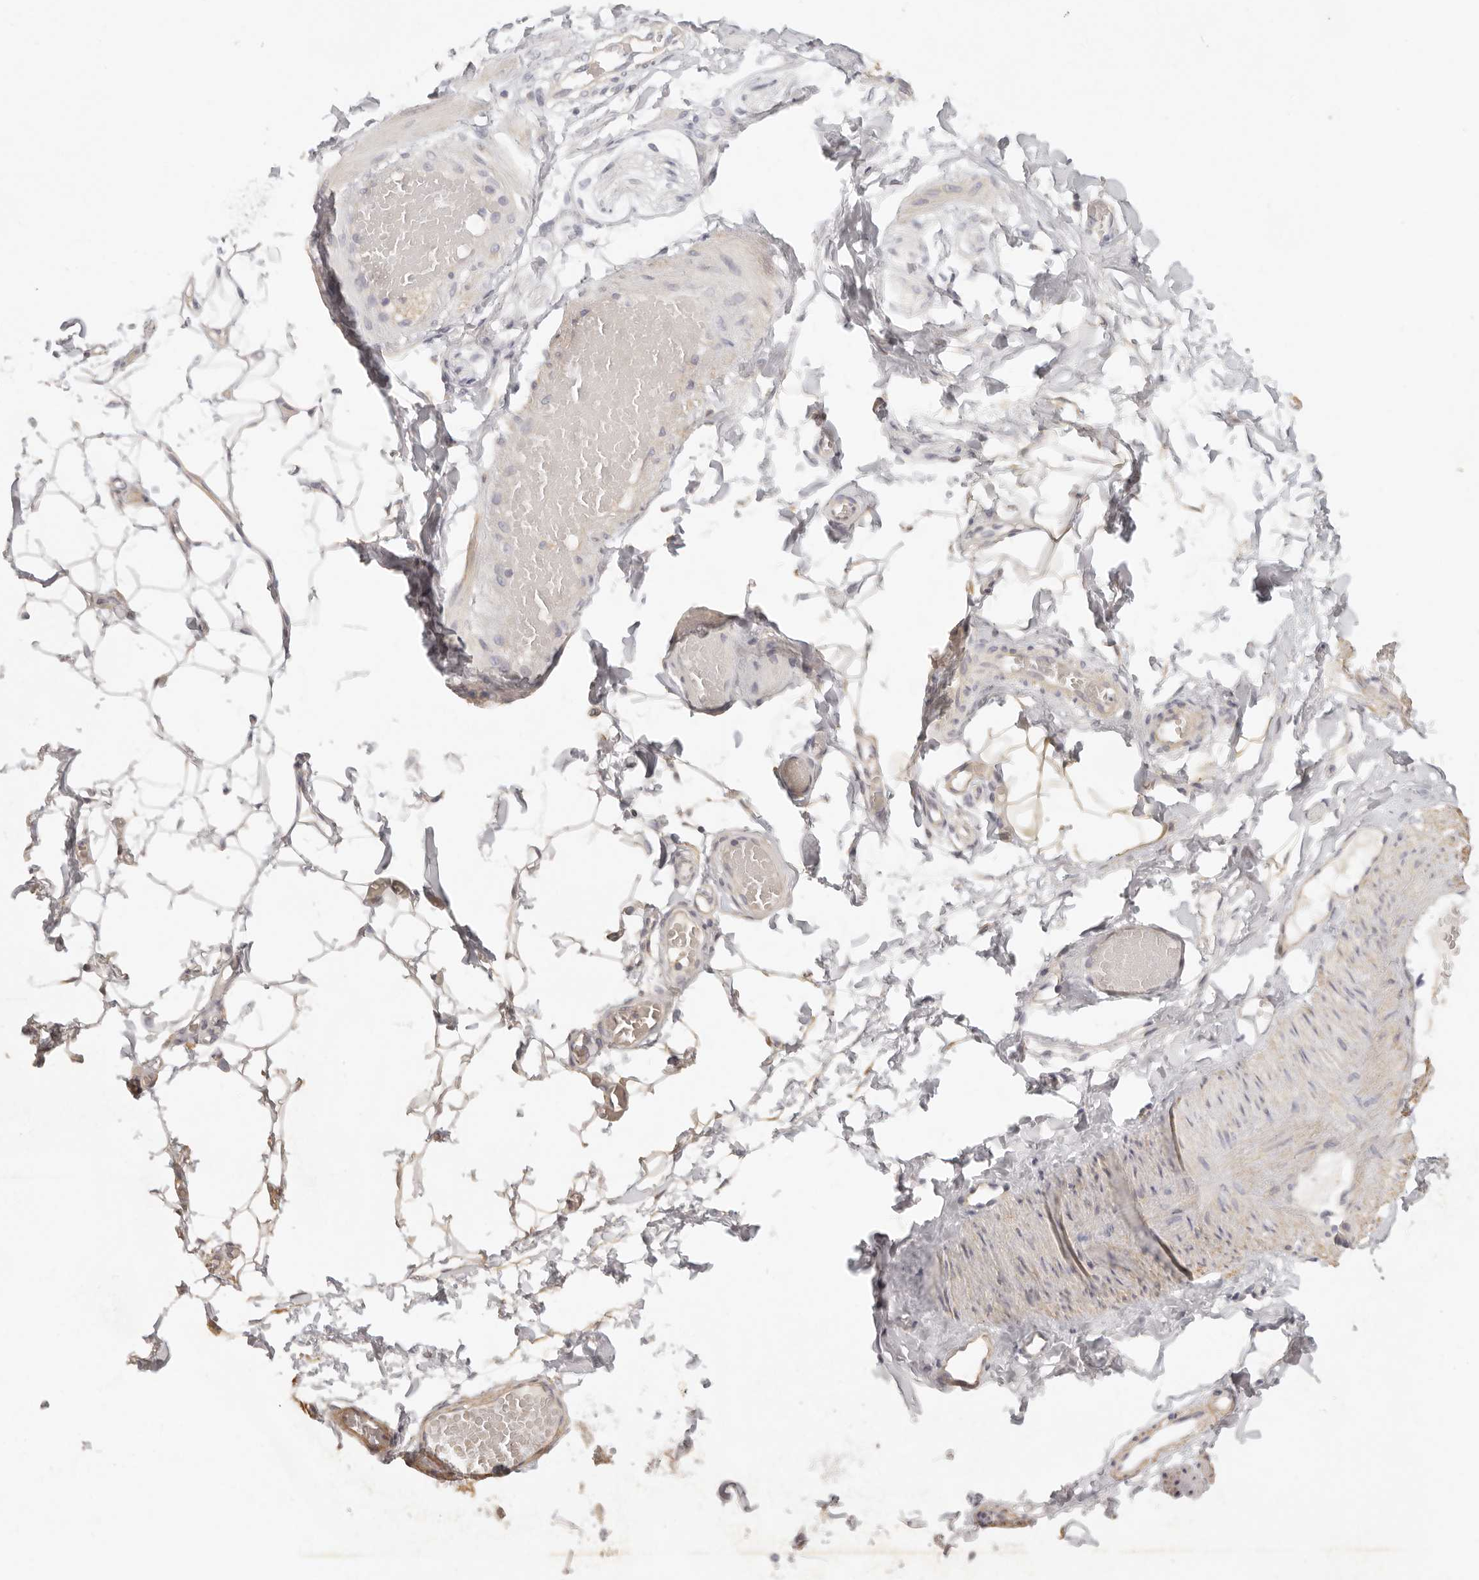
{"staining": {"intensity": "negative", "quantity": "none", "location": "none"}, "tissue": "adipose tissue", "cell_type": "Adipocytes", "image_type": "normal", "snomed": [{"axis": "morphology", "description": "Normal tissue, NOS"}, {"axis": "topography", "description": "Adipose tissue"}, {"axis": "topography", "description": "Vascular tissue"}, {"axis": "topography", "description": "Peripheral nerve tissue"}], "caption": "Immunohistochemistry (IHC) micrograph of benign adipose tissue: adipose tissue stained with DAB (3,3'-diaminobenzidine) demonstrates no significant protein staining in adipocytes. The staining was performed using DAB to visualize the protein expression in brown, while the nuclei were stained in blue with hematoxylin (Magnification: 20x).", "gene": "RXFP1", "patient": {"sex": "male", "age": 25}}